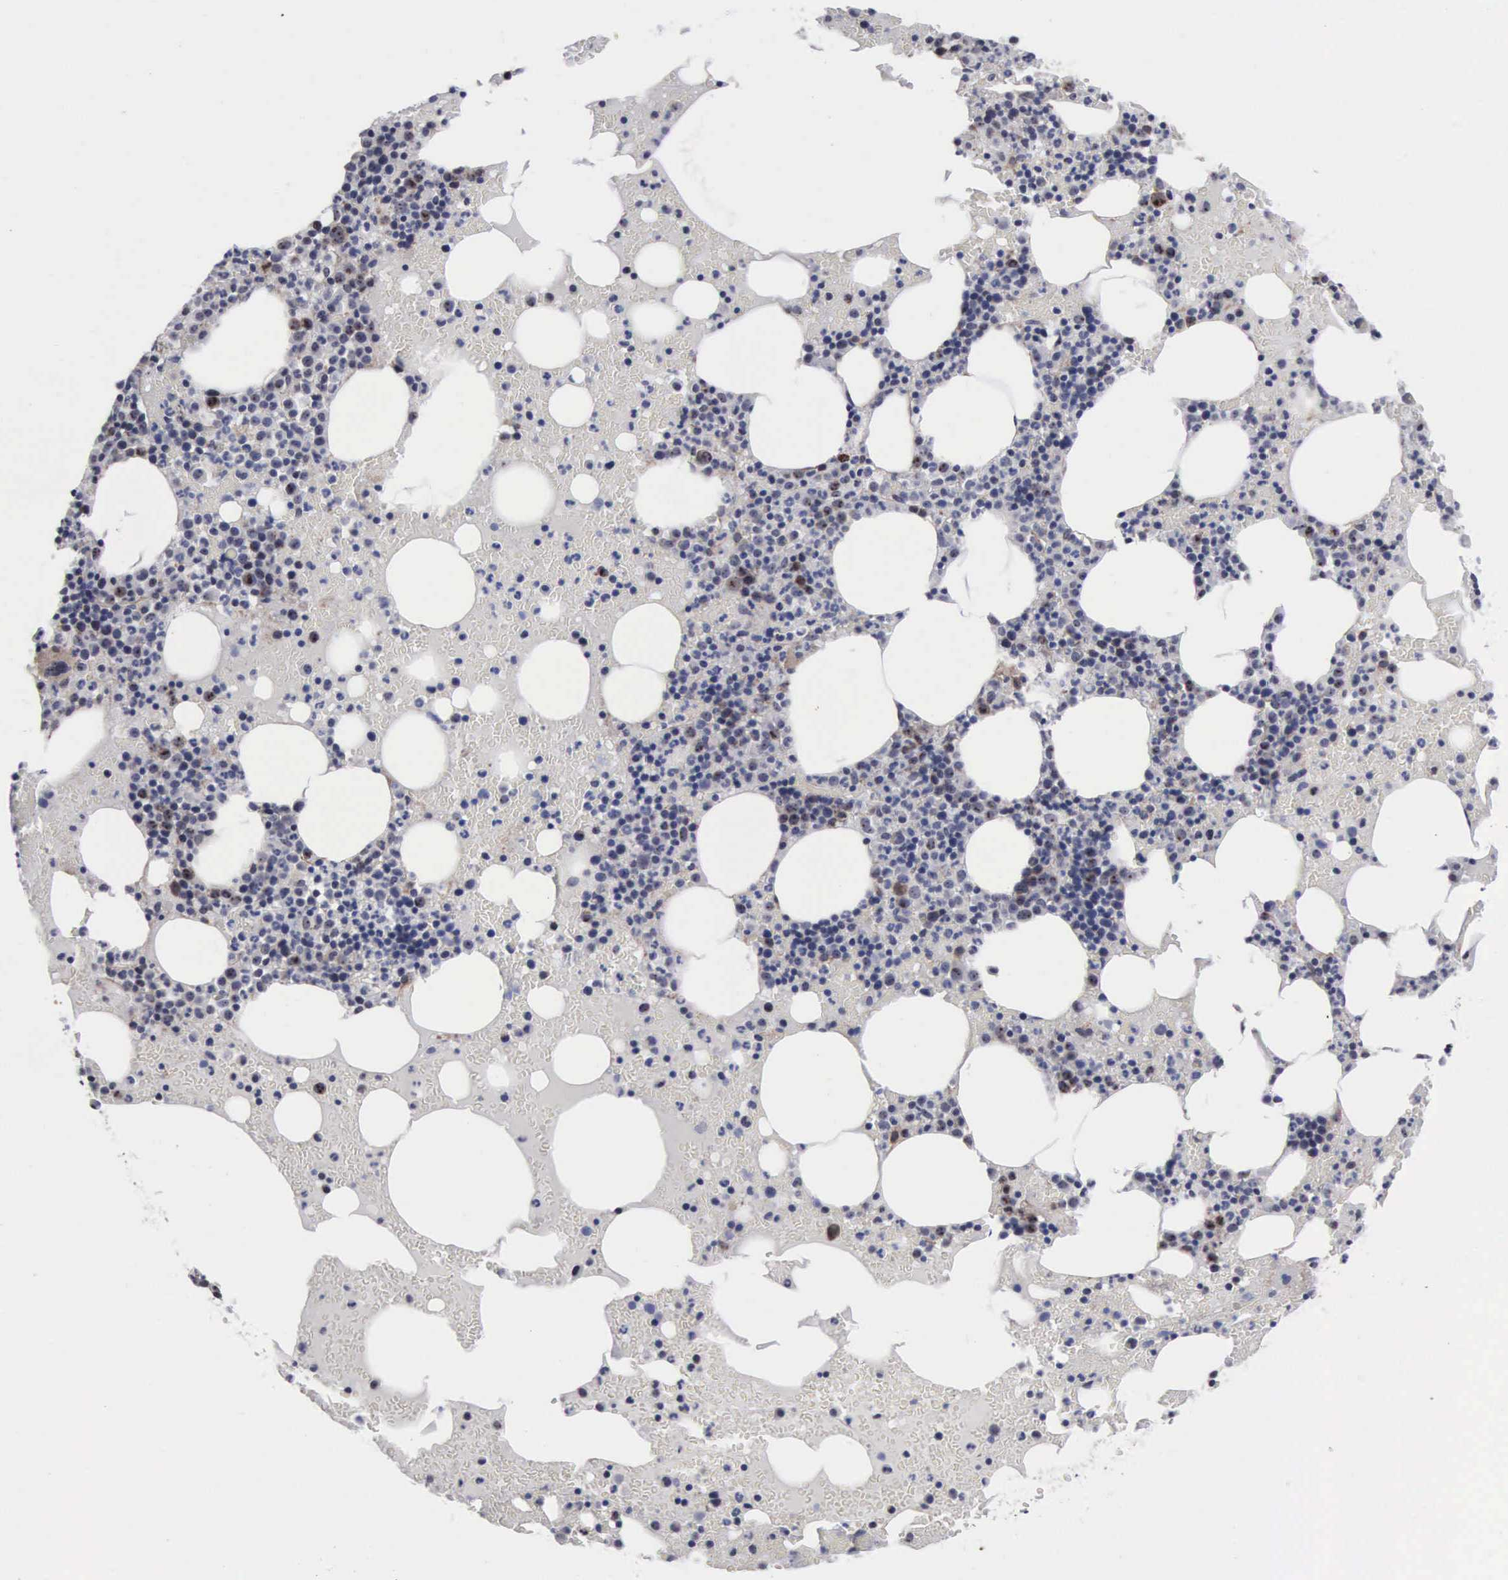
{"staining": {"intensity": "weak", "quantity": "<25%", "location": "cytoplasmic/membranous,nuclear"}, "tissue": "bone marrow", "cell_type": "Hematopoietic cells", "image_type": "normal", "snomed": [{"axis": "morphology", "description": "Normal tissue, NOS"}, {"axis": "topography", "description": "Bone marrow"}], "caption": "Bone marrow was stained to show a protein in brown. There is no significant staining in hematopoietic cells. (DAB immunohistochemistry (IHC) visualized using brightfield microscopy, high magnification).", "gene": "NGDN", "patient": {"sex": "female", "age": 72}}